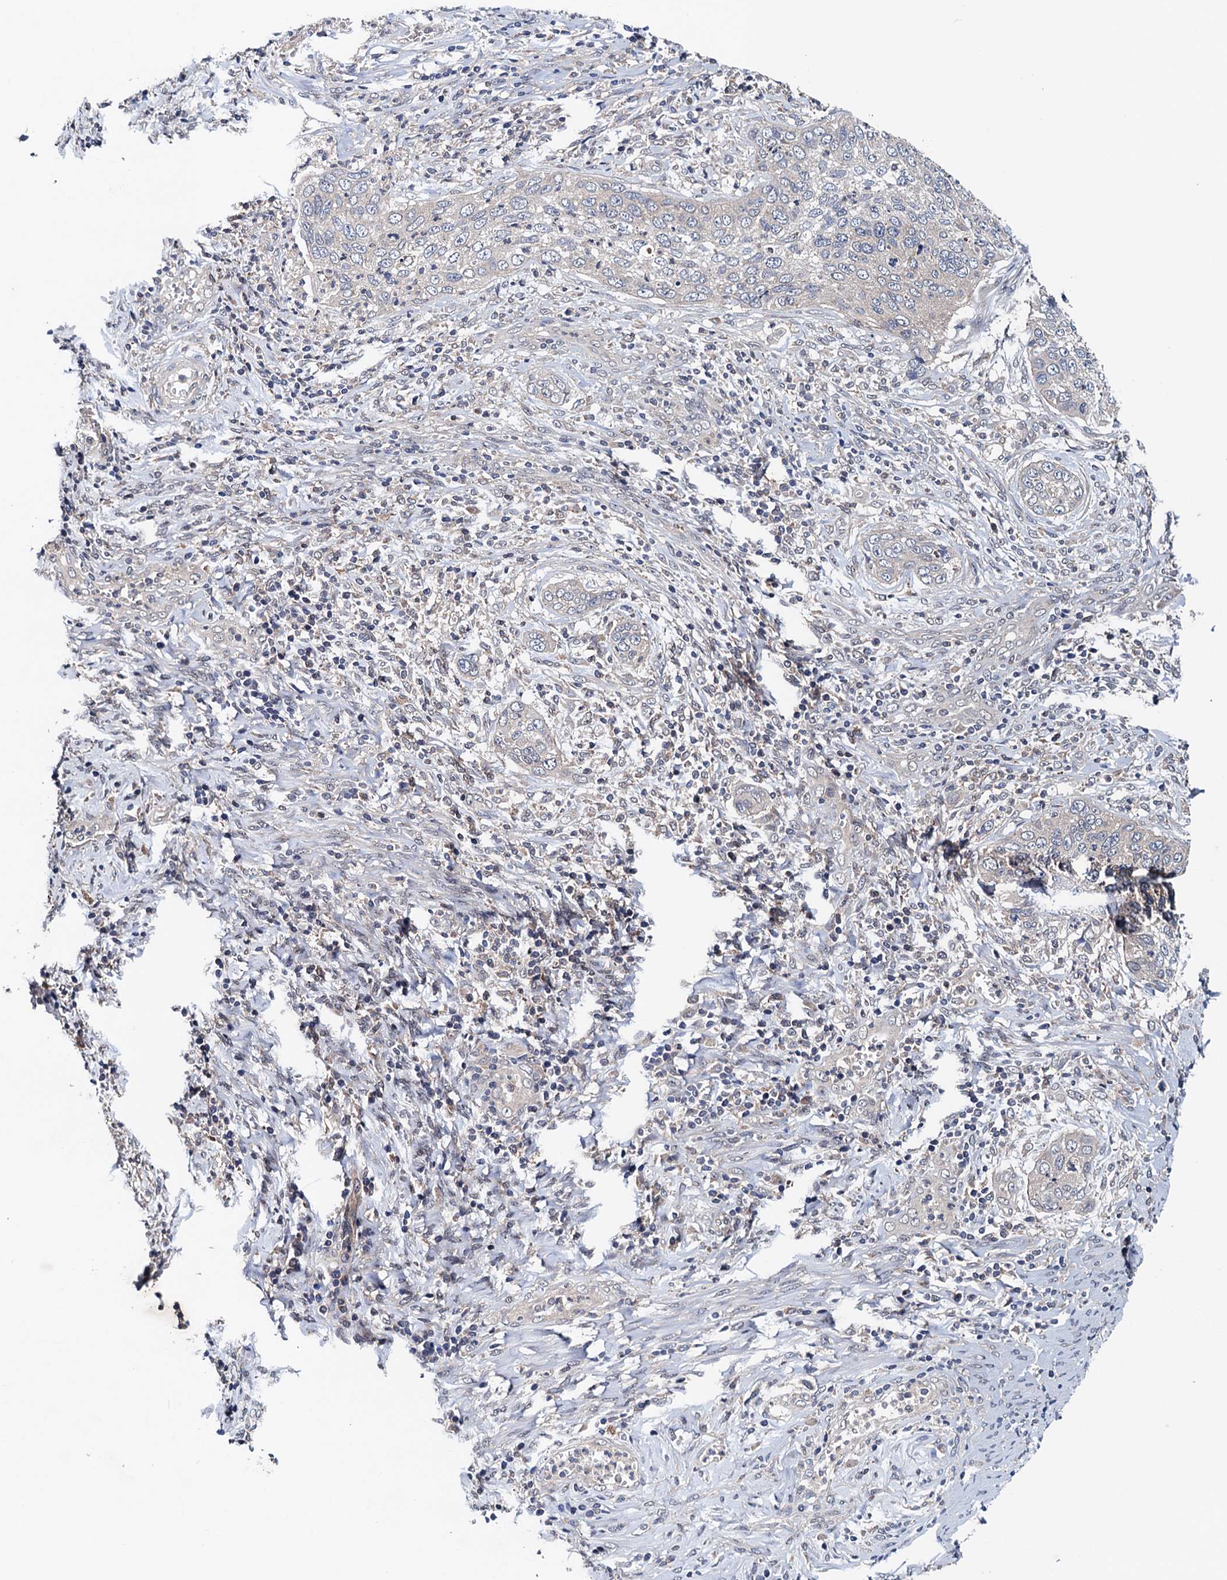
{"staining": {"intensity": "negative", "quantity": "none", "location": "none"}, "tissue": "cervical cancer", "cell_type": "Tumor cells", "image_type": "cancer", "snomed": [{"axis": "morphology", "description": "Squamous cell carcinoma, NOS"}, {"axis": "topography", "description": "Cervix"}], "caption": "Immunohistochemical staining of squamous cell carcinoma (cervical) exhibits no significant expression in tumor cells. (DAB (3,3'-diaminobenzidine) immunohistochemistry with hematoxylin counter stain).", "gene": "BLTP3B", "patient": {"sex": "female", "age": 53}}